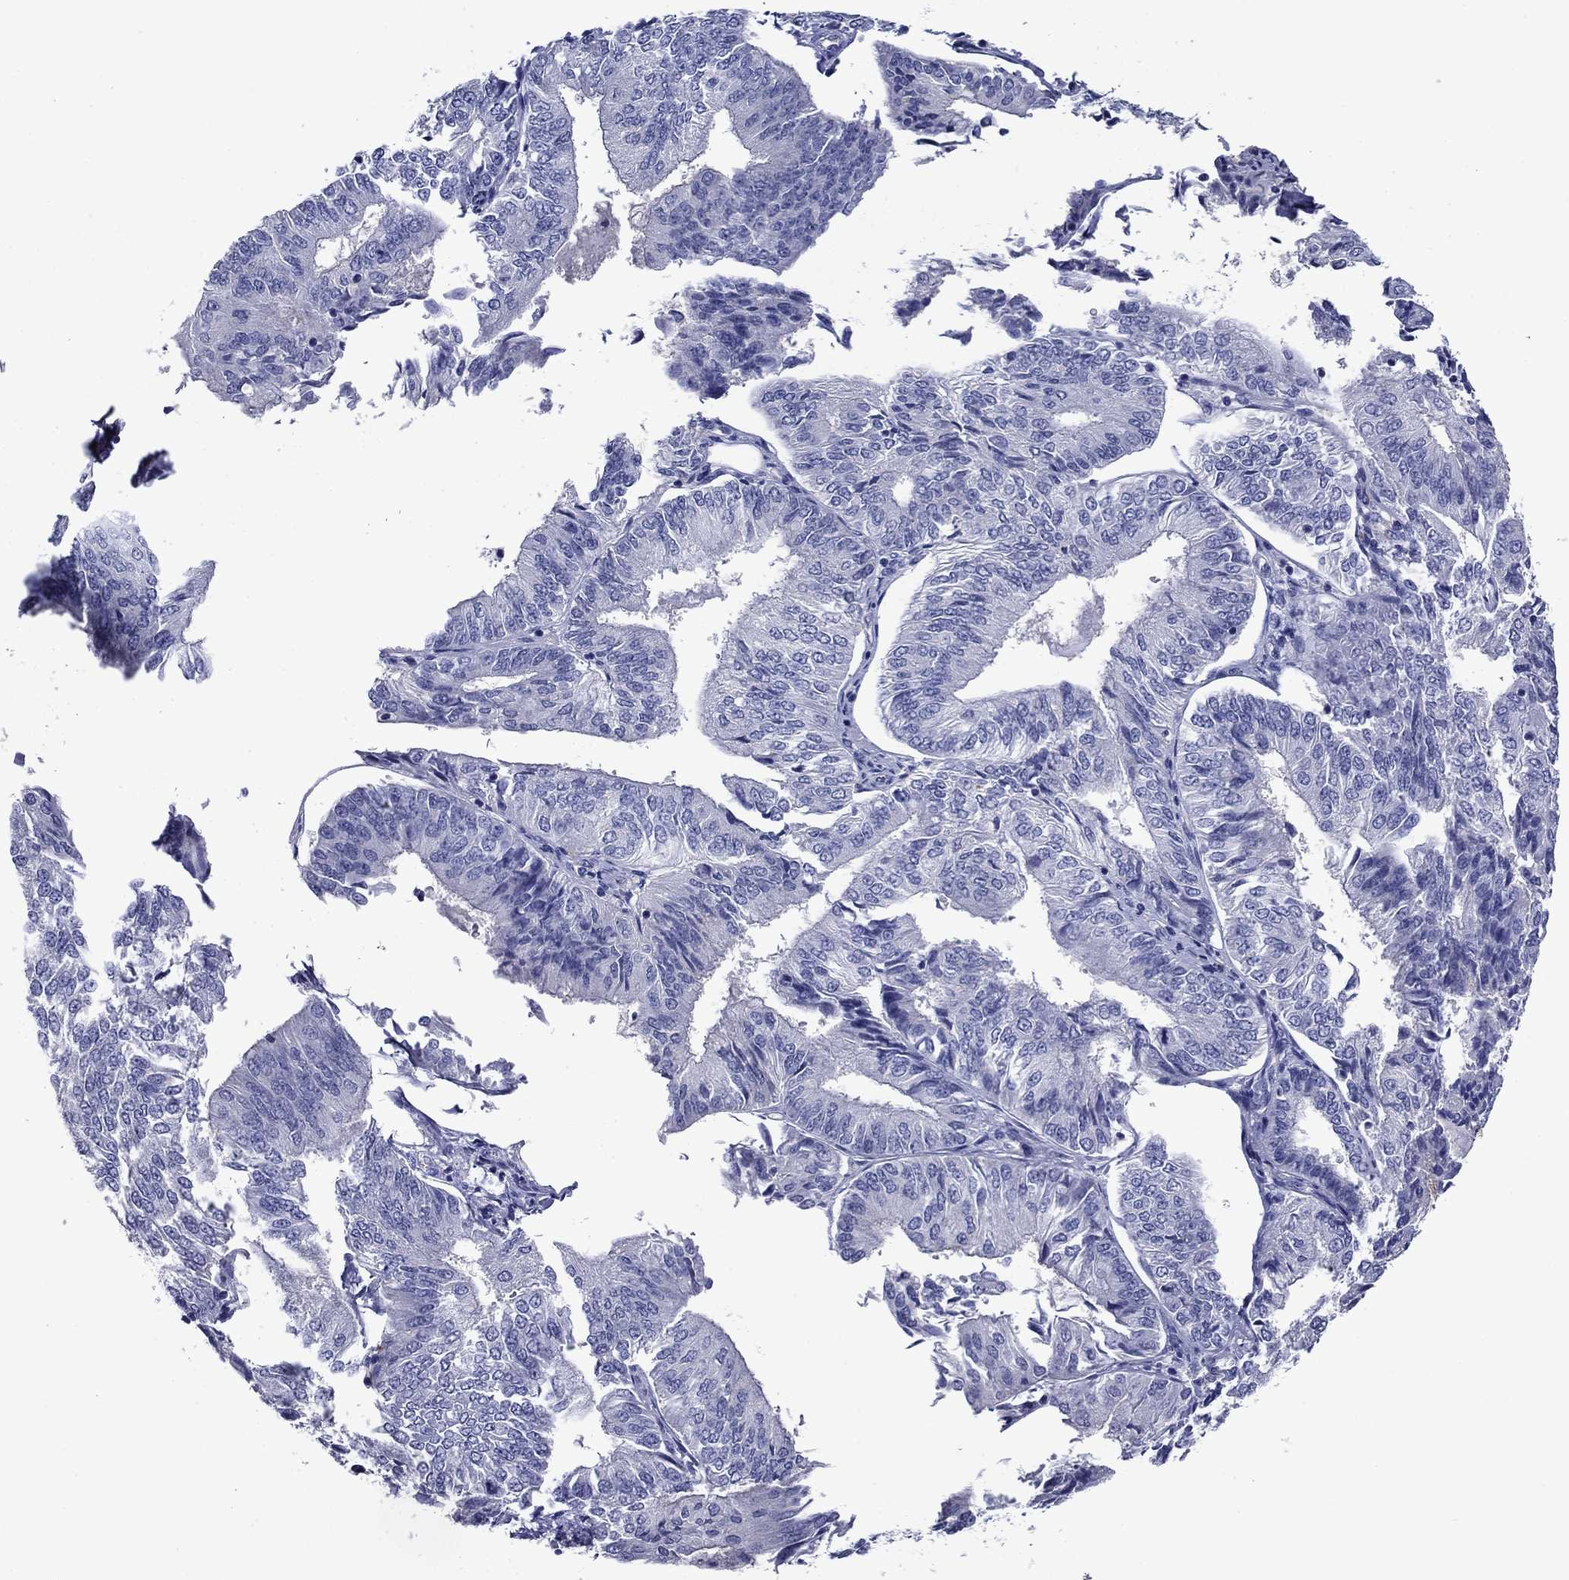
{"staining": {"intensity": "negative", "quantity": "none", "location": "none"}, "tissue": "endometrial cancer", "cell_type": "Tumor cells", "image_type": "cancer", "snomed": [{"axis": "morphology", "description": "Adenocarcinoma, NOS"}, {"axis": "topography", "description": "Endometrium"}], "caption": "Endometrial adenocarcinoma stained for a protein using IHC exhibits no staining tumor cells.", "gene": "CNDP1", "patient": {"sex": "female", "age": 58}}